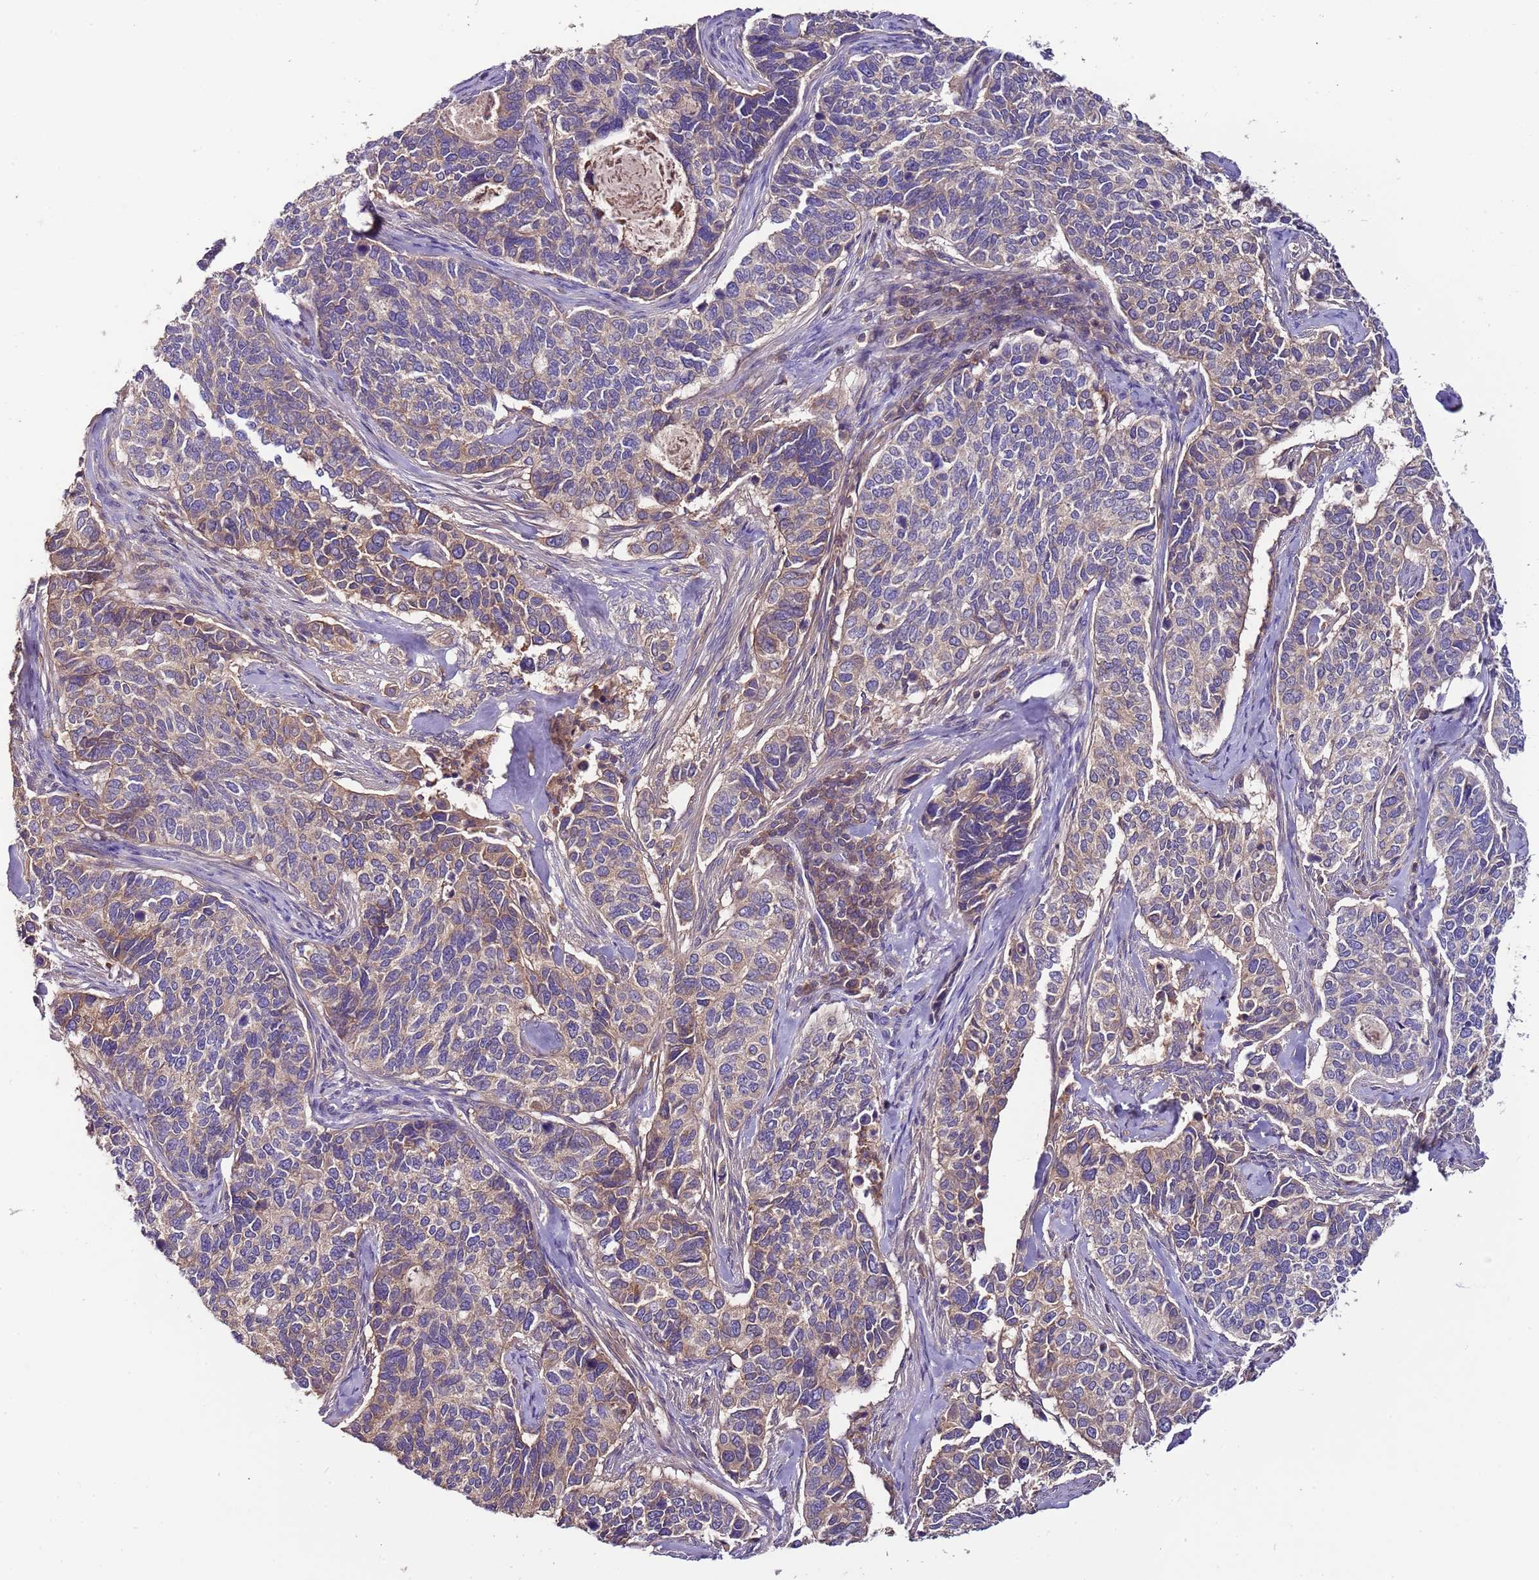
{"staining": {"intensity": "weak", "quantity": "25%-75%", "location": "cytoplasmic/membranous"}, "tissue": "cervical cancer", "cell_type": "Tumor cells", "image_type": "cancer", "snomed": [{"axis": "morphology", "description": "Squamous cell carcinoma, NOS"}, {"axis": "topography", "description": "Cervix"}], "caption": "Human cervical cancer stained with a protein marker exhibits weak staining in tumor cells.", "gene": "IGIP", "patient": {"sex": "female", "age": 38}}